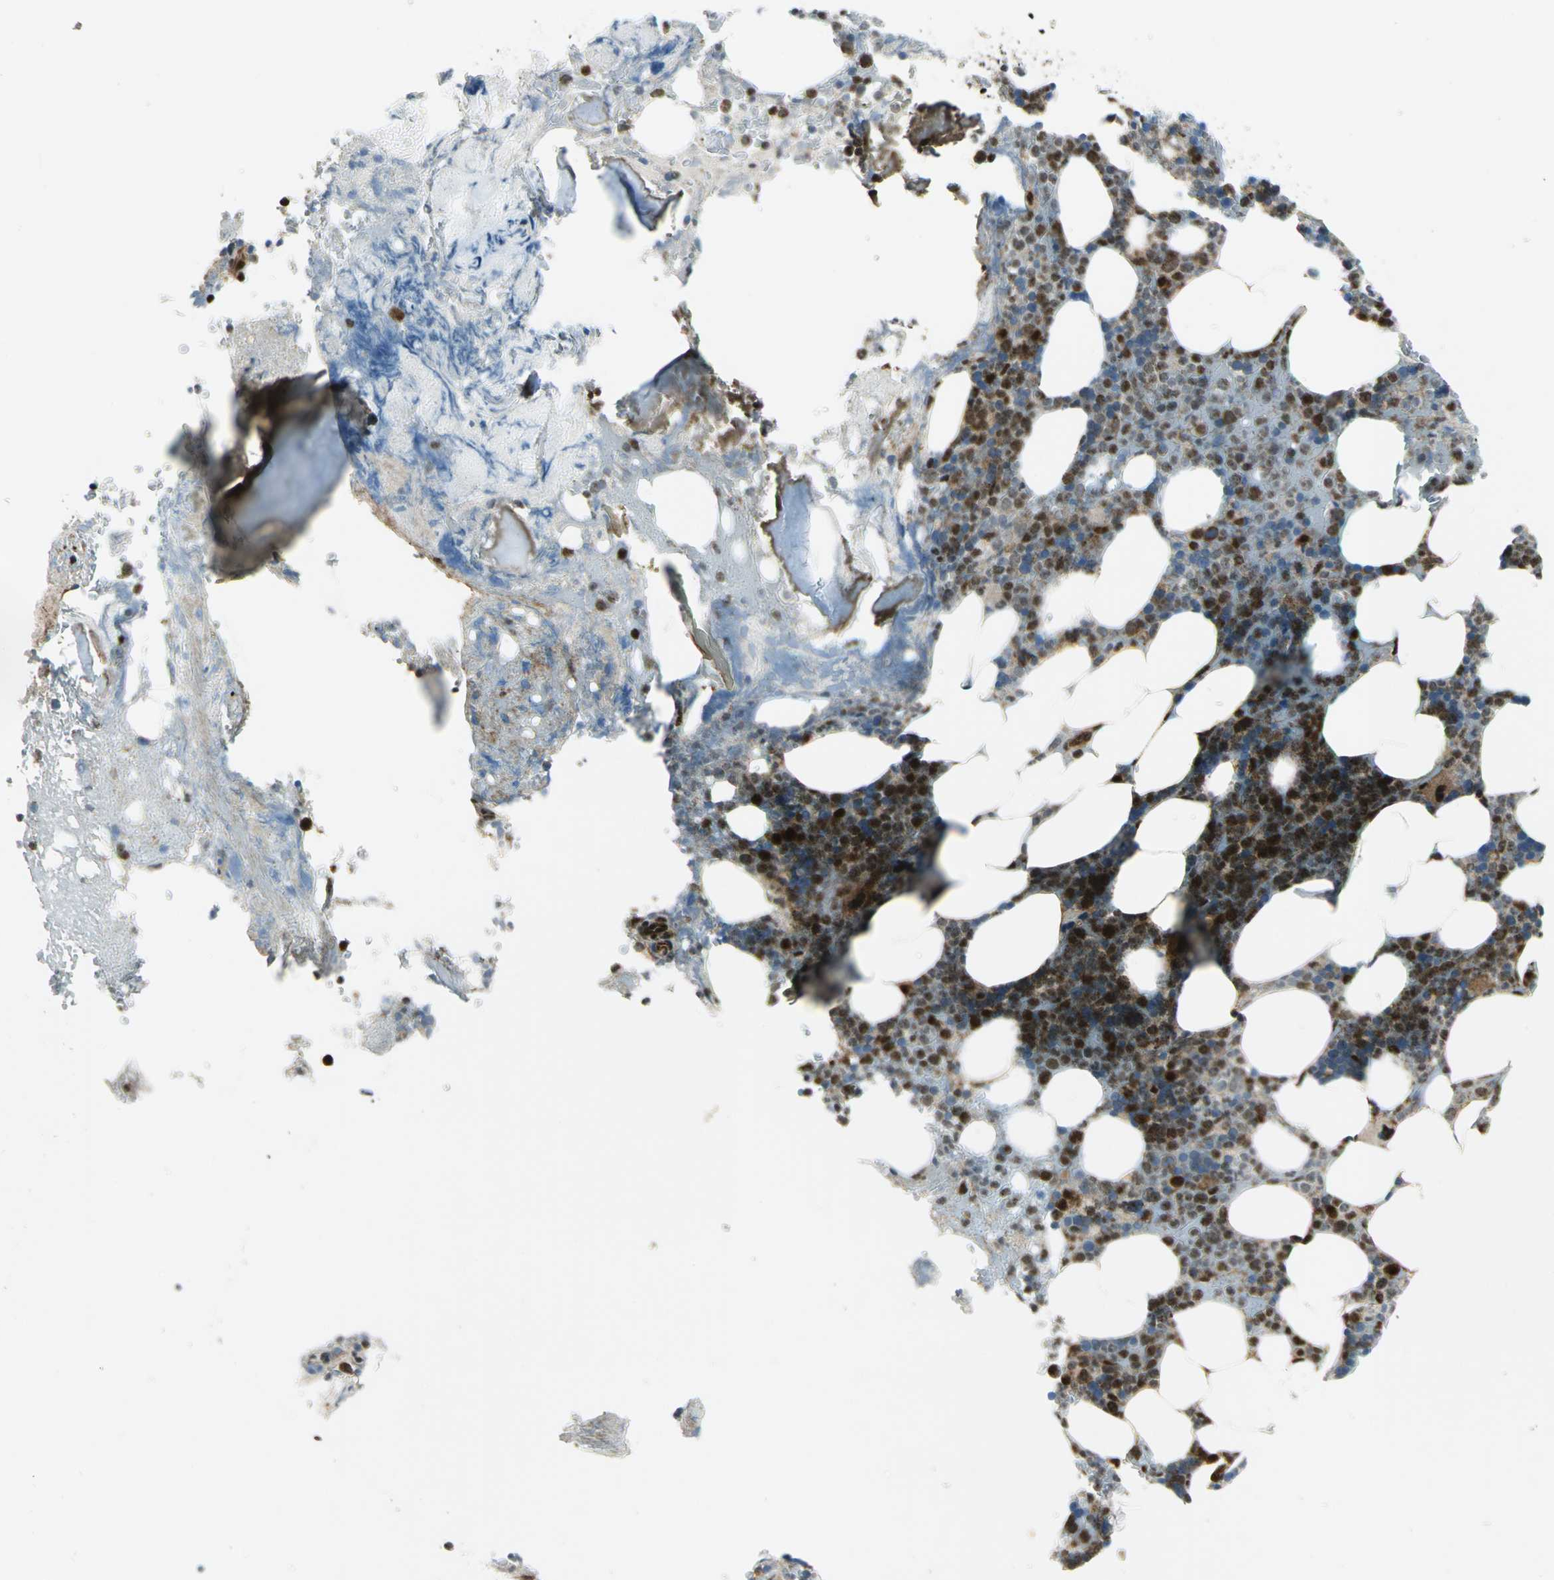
{"staining": {"intensity": "strong", "quantity": ">75%", "location": "nuclear"}, "tissue": "bone marrow", "cell_type": "Hematopoietic cells", "image_type": "normal", "snomed": [{"axis": "morphology", "description": "Normal tissue, NOS"}, {"axis": "topography", "description": "Bone marrow"}], "caption": "Protein expression analysis of unremarkable human bone marrow reveals strong nuclear expression in about >75% of hematopoietic cells. The protein is shown in brown color, while the nuclei are stained blue.", "gene": "COPS5", "patient": {"sex": "female", "age": 73}}